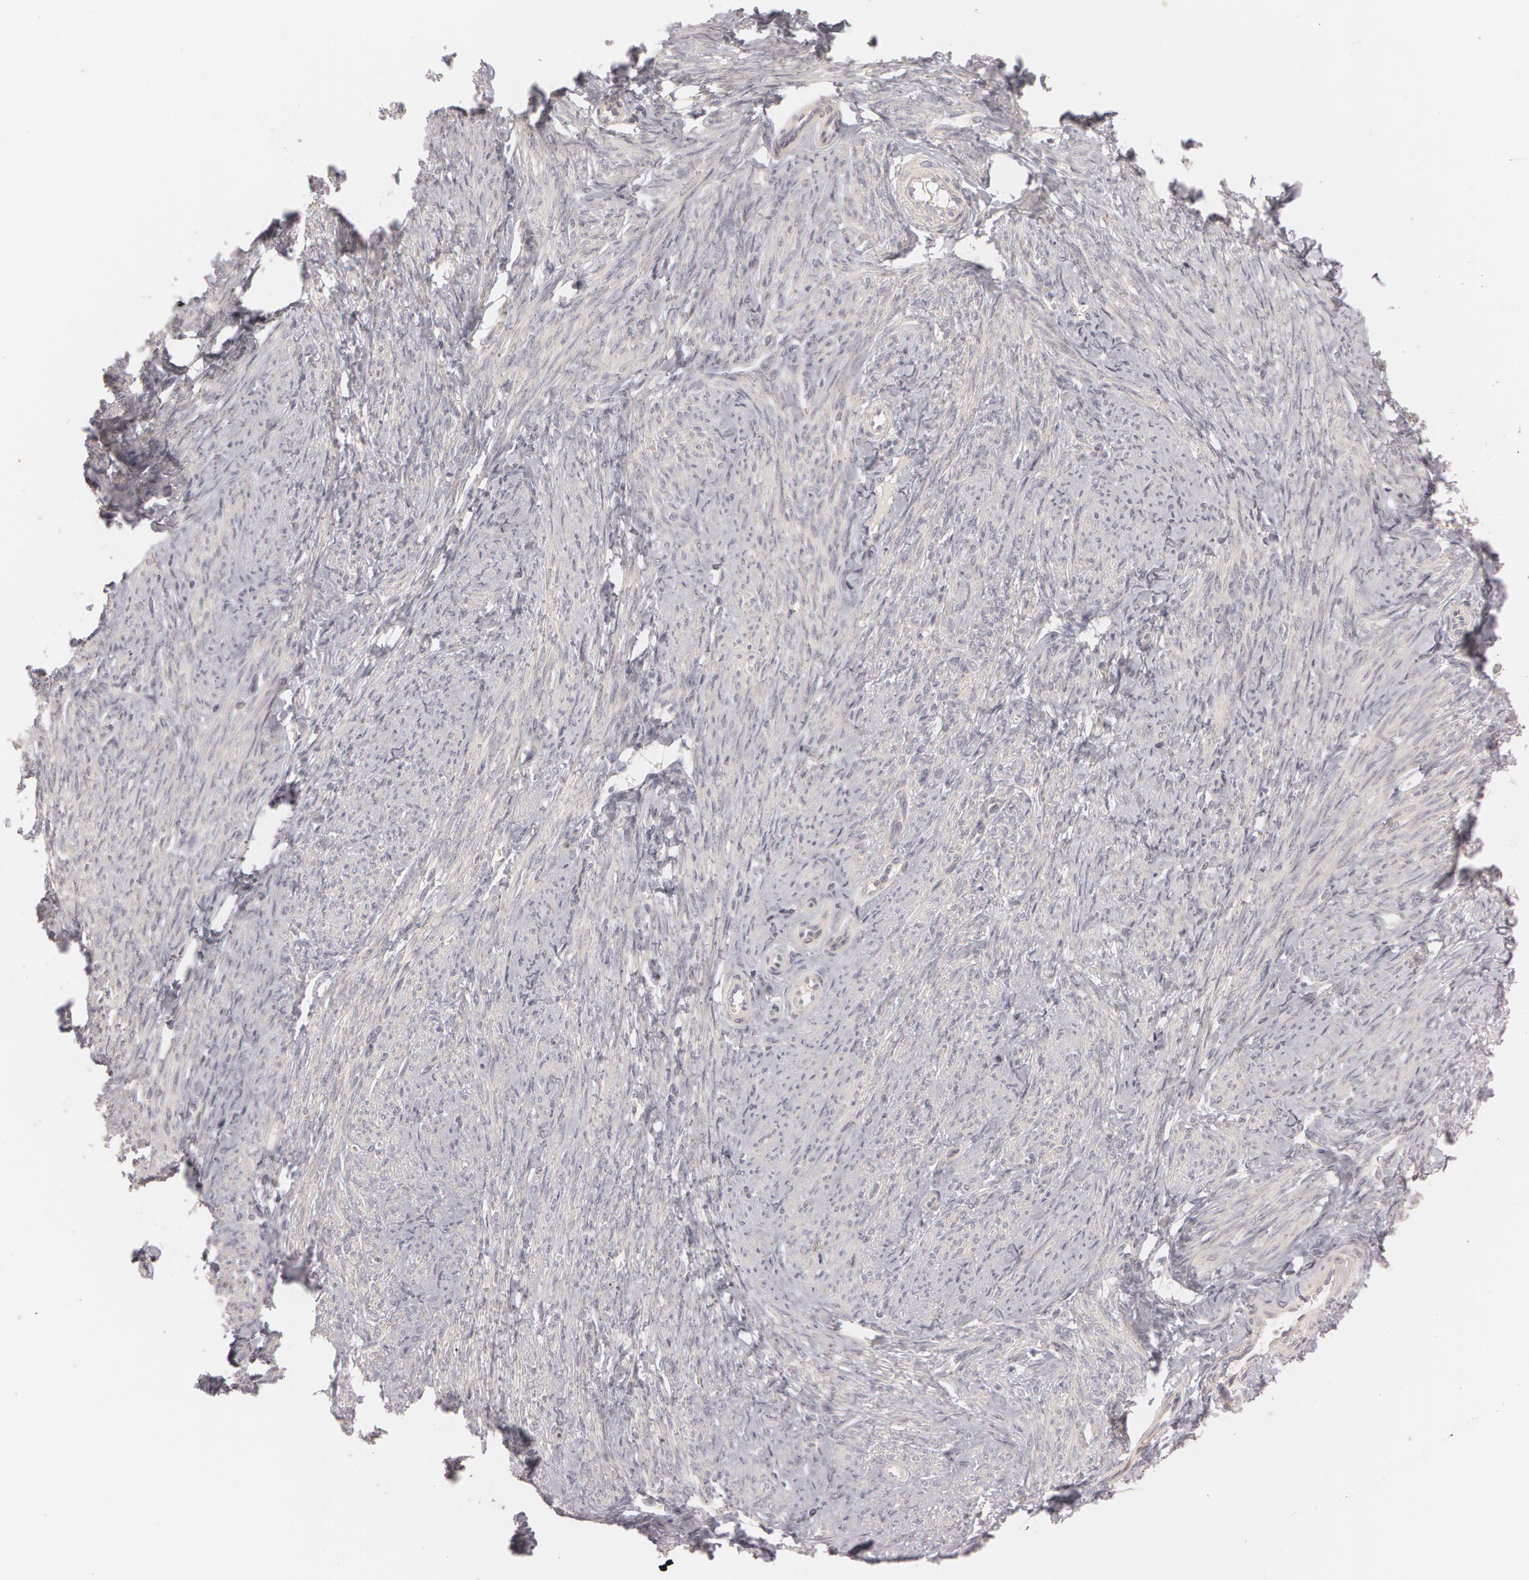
{"staining": {"intensity": "negative", "quantity": "none", "location": "none"}, "tissue": "smooth muscle", "cell_type": "Smooth muscle cells", "image_type": "normal", "snomed": [{"axis": "morphology", "description": "Normal tissue, NOS"}, {"axis": "topography", "description": "Smooth muscle"}, {"axis": "topography", "description": "Cervix"}], "caption": "DAB immunohistochemical staining of benign smooth muscle displays no significant positivity in smooth muscle cells.", "gene": "RALGAPA1", "patient": {"sex": "female", "age": 70}}